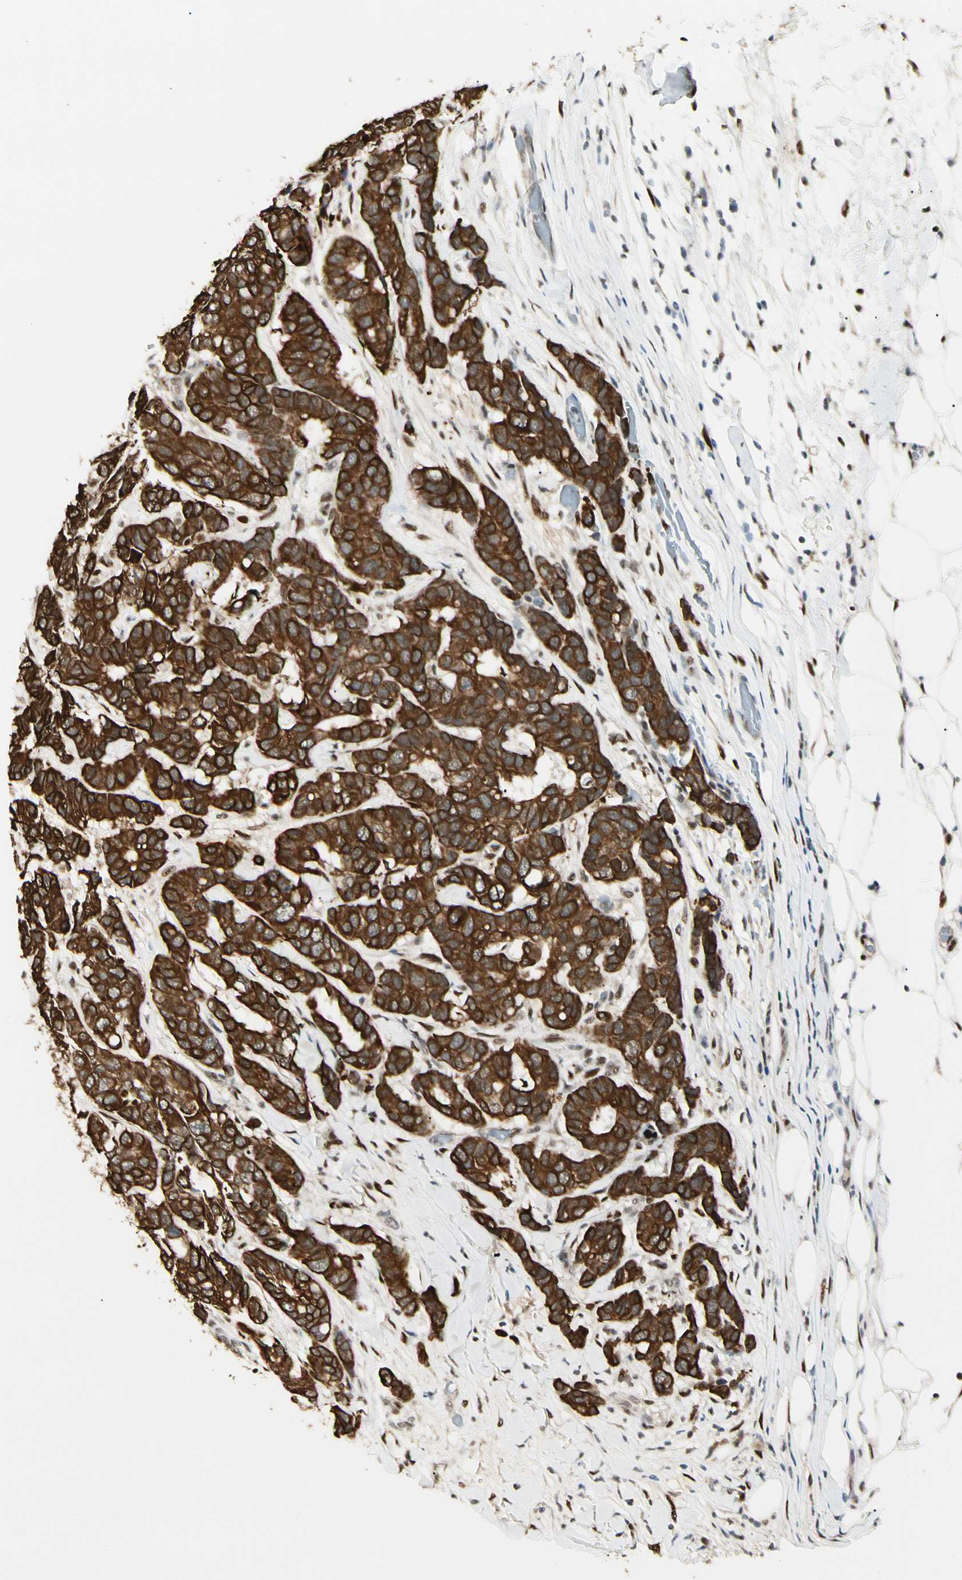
{"staining": {"intensity": "strong", "quantity": ">75%", "location": "cytoplasmic/membranous"}, "tissue": "breast cancer", "cell_type": "Tumor cells", "image_type": "cancer", "snomed": [{"axis": "morphology", "description": "Duct carcinoma"}, {"axis": "topography", "description": "Breast"}], "caption": "Intraductal carcinoma (breast) stained with a brown dye exhibits strong cytoplasmic/membranous positive positivity in approximately >75% of tumor cells.", "gene": "ATXN1", "patient": {"sex": "female", "age": 87}}